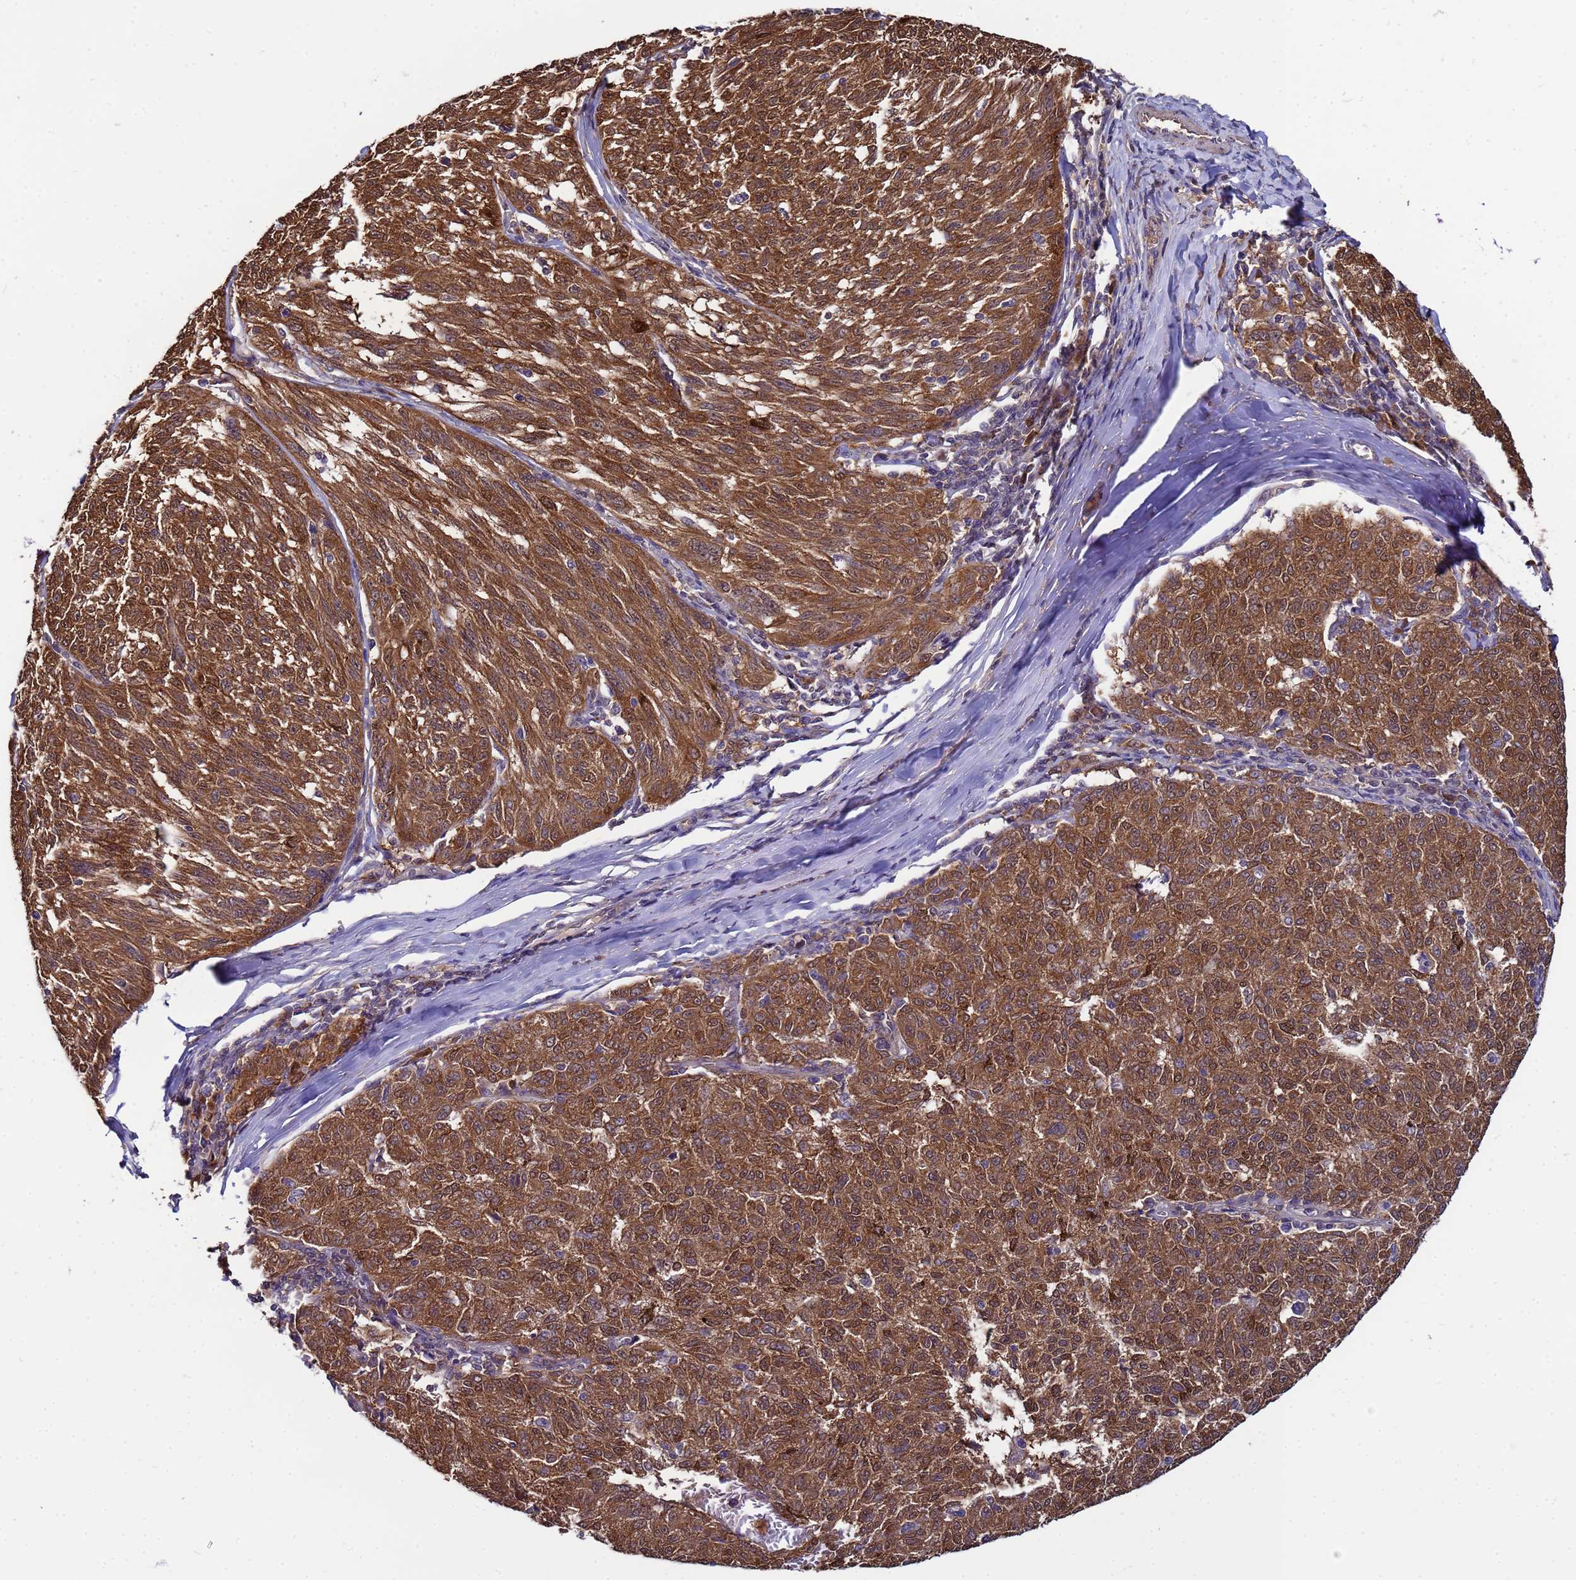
{"staining": {"intensity": "moderate", "quantity": ">75%", "location": "cytoplasmic/membranous,nuclear"}, "tissue": "melanoma", "cell_type": "Tumor cells", "image_type": "cancer", "snomed": [{"axis": "morphology", "description": "Malignant melanoma, NOS"}, {"axis": "topography", "description": "Skin"}], "caption": "This image exhibits malignant melanoma stained with immunohistochemistry (IHC) to label a protein in brown. The cytoplasmic/membranous and nuclear of tumor cells show moderate positivity for the protein. Nuclei are counter-stained blue.", "gene": "NAXE", "patient": {"sex": "female", "age": 72}}